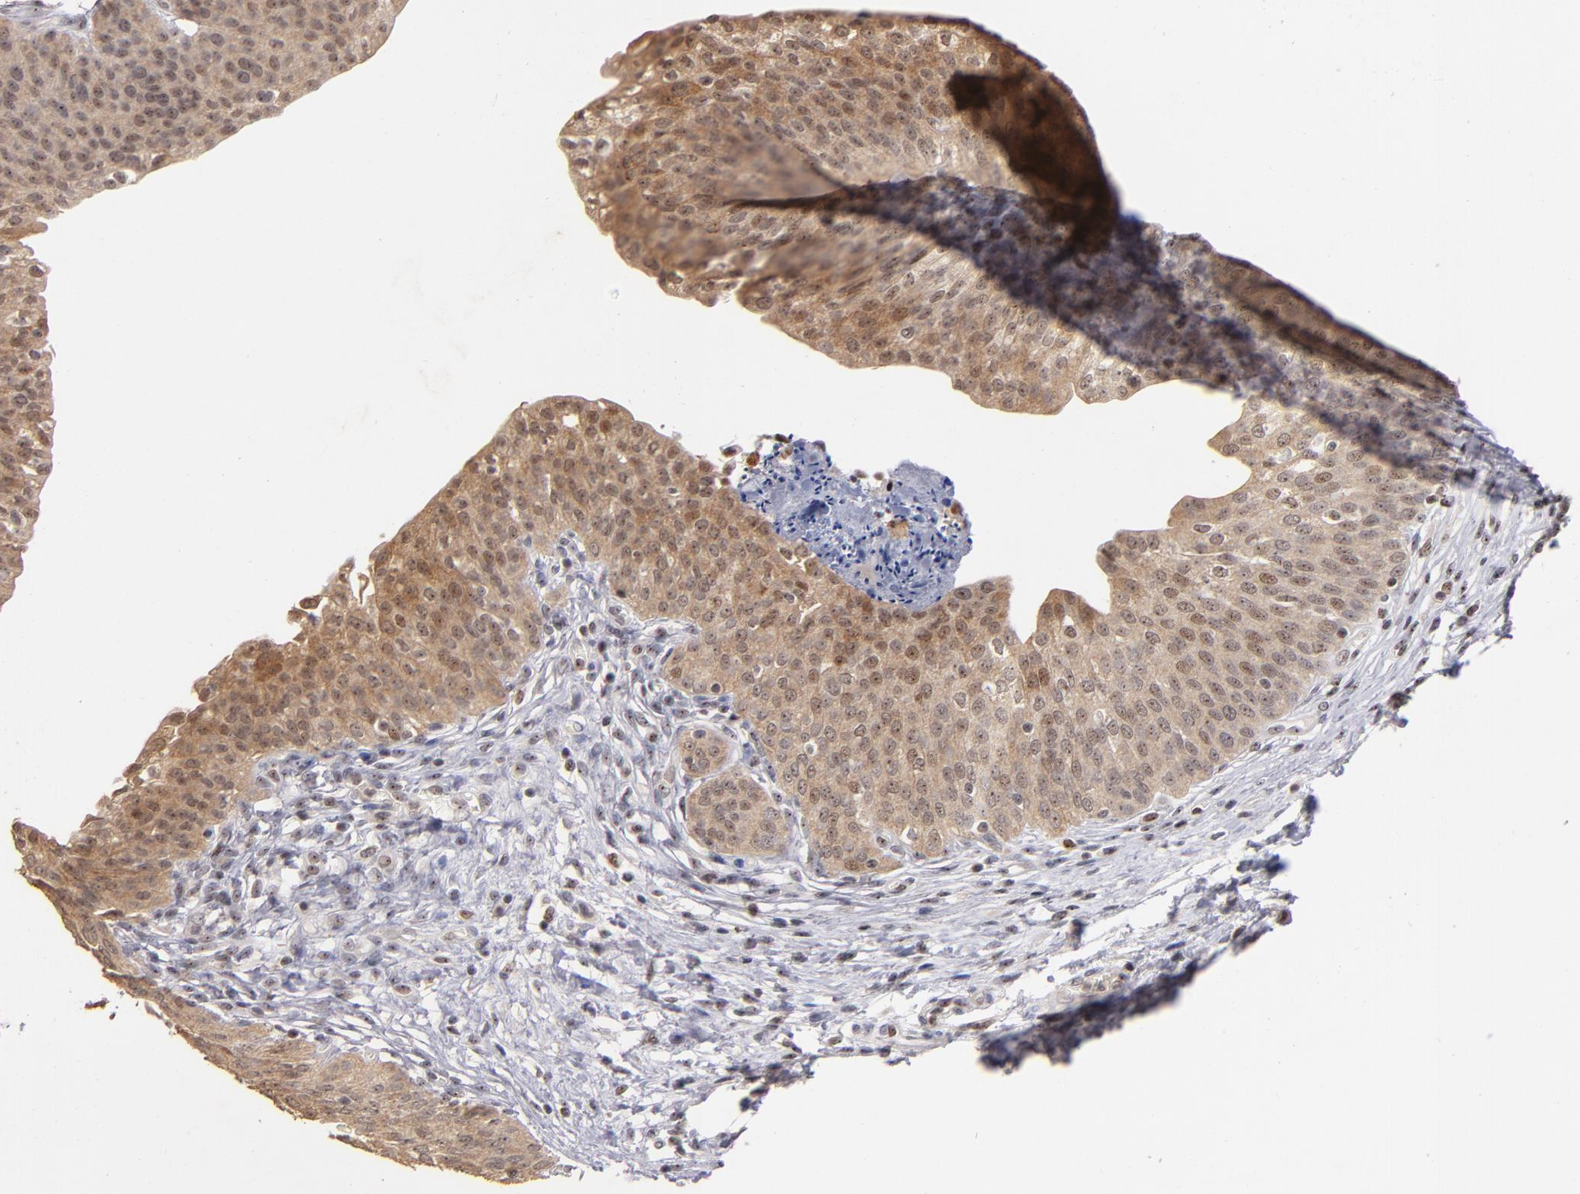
{"staining": {"intensity": "strong", "quantity": ">75%", "location": "cytoplasmic/membranous,nuclear"}, "tissue": "urinary bladder", "cell_type": "Urothelial cells", "image_type": "normal", "snomed": [{"axis": "morphology", "description": "Normal tissue, NOS"}, {"axis": "topography", "description": "Smooth muscle"}, {"axis": "topography", "description": "Urinary bladder"}], "caption": "A brown stain highlights strong cytoplasmic/membranous,nuclear expression of a protein in urothelial cells of benign human urinary bladder. The staining was performed using DAB (3,3'-diaminobenzidine), with brown indicating positive protein expression. Nuclei are stained blue with hematoxylin.", "gene": "PCNX4", "patient": {"sex": "male", "age": 35}}